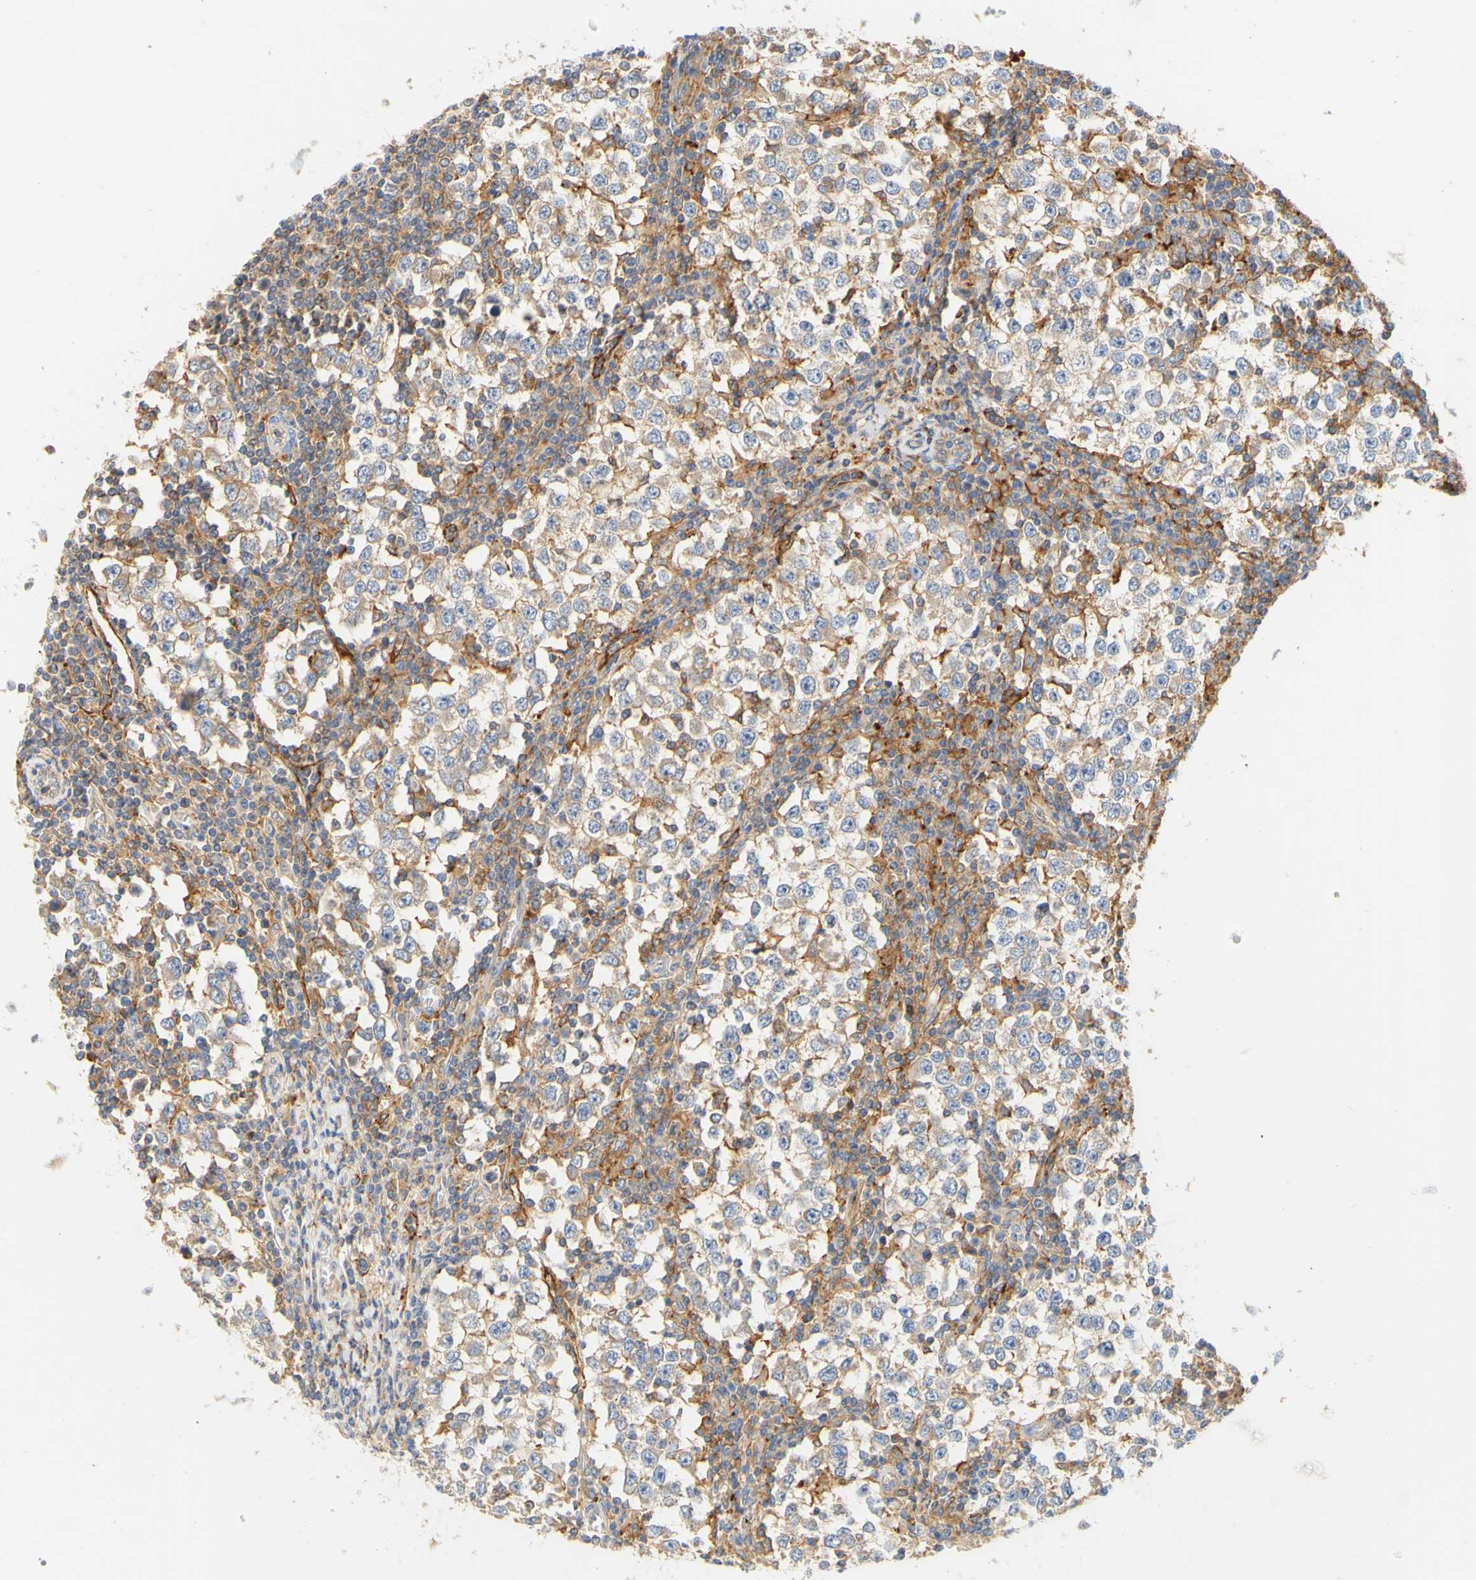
{"staining": {"intensity": "weak", "quantity": "<25%", "location": "cytoplasmic/membranous"}, "tissue": "testis cancer", "cell_type": "Tumor cells", "image_type": "cancer", "snomed": [{"axis": "morphology", "description": "Seminoma, NOS"}, {"axis": "topography", "description": "Testis"}], "caption": "IHC of testis cancer reveals no positivity in tumor cells.", "gene": "PCDH7", "patient": {"sex": "male", "age": 65}}